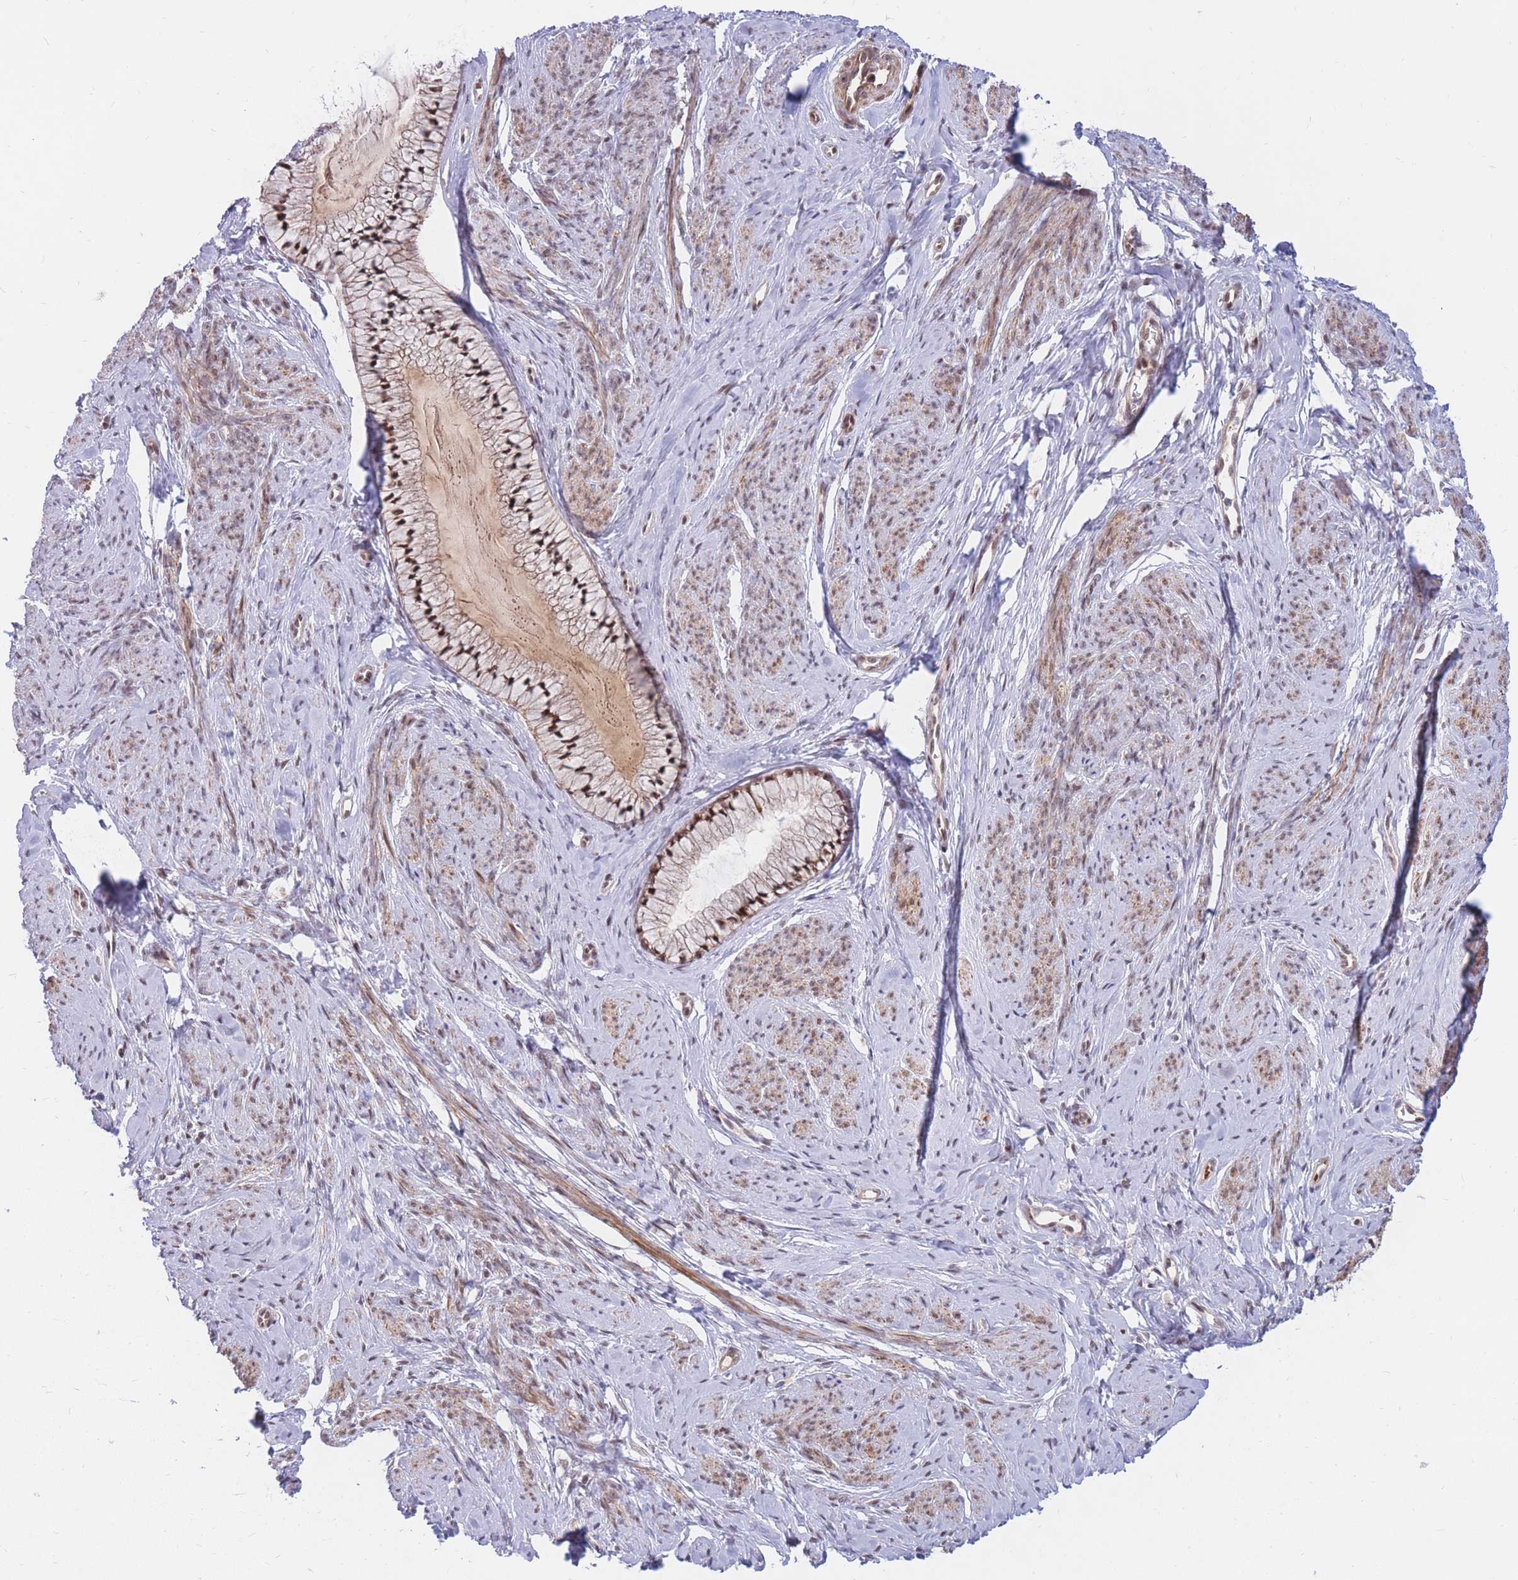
{"staining": {"intensity": "strong", "quantity": ">75%", "location": "nuclear"}, "tissue": "cervix", "cell_type": "Glandular cells", "image_type": "normal", "snomed": [{"axis": "morphology", "description": "Normal tissue, NOS"}, {"axis": "topography", "description": "Cervix"}], "caption": "Glandular cells demonstrate high levels of strong nuclear positivity in approximately >75% of cells in benign cervix. The protein of interest is shown in brown color, while the nuclei are stained blue.", "gene": "ERICH6B", "patient": {"sex": "female", "age": 42}}